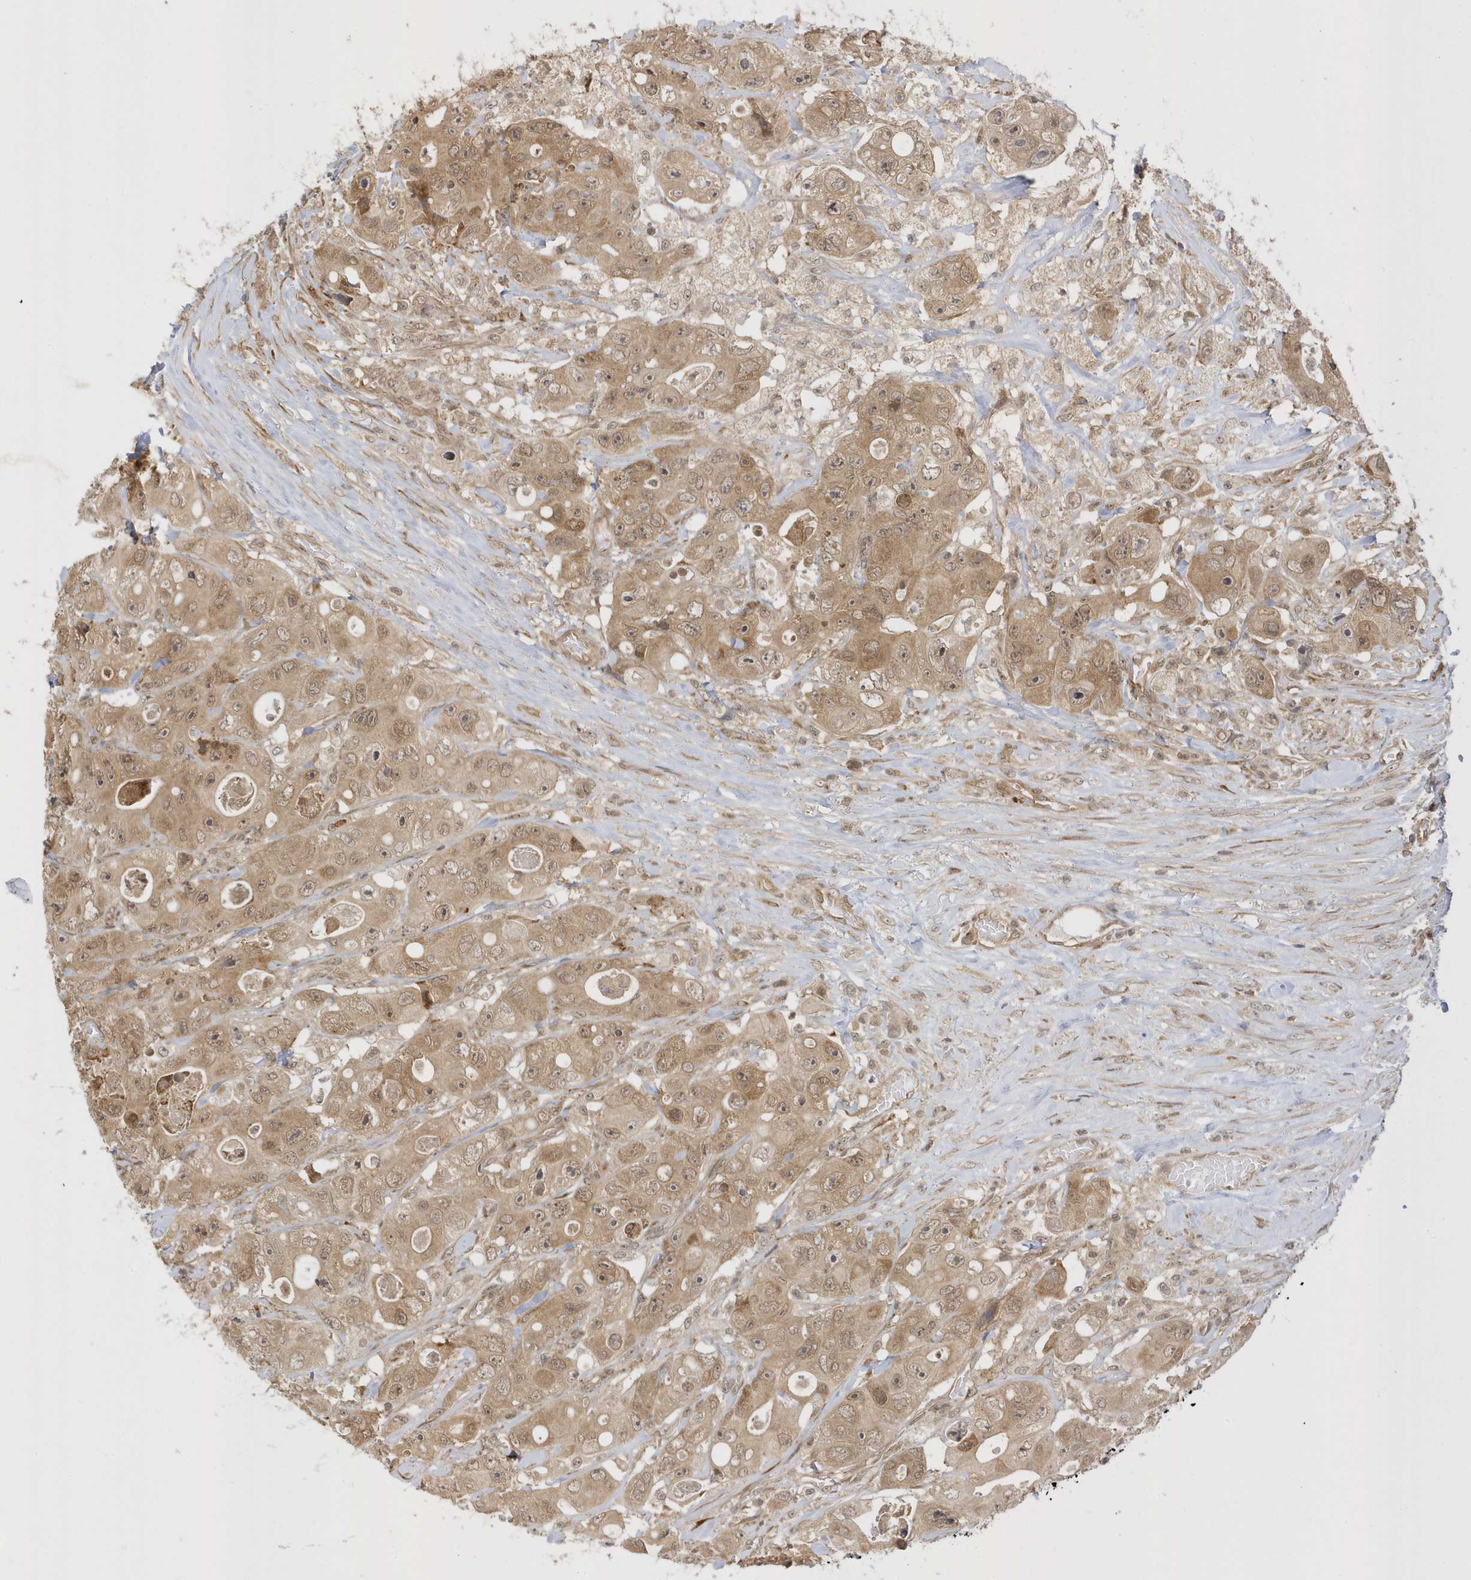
{"staining": {"intensity": "moderate", "quantity": ">75%", "location": "cytoplasmic/membranous,nuclear"}, "tissue": "colorectal cancer", "cell_type": "Tumor cells", "image_type": "cancer", "snomed": [{"axis": "morphology", "description": "Adenocarcinoma, NOS"}, {"axis": "topography", "description": "Colon"}], "caption": "Protein analysis of colorectal cancer (adenocarcinoma) tissue shows moderate cytoplasmic/membranous and nuclear expression in about >75% of tumor cells. The staining is performed using DAB (3,3'-diaminobenzidine) brown chromogen to label protein expression. The nuclei are counter-stained blue using hematoxylin.", "gene": "METTL21A", "patient": {"sex": "female", "age": 46}}